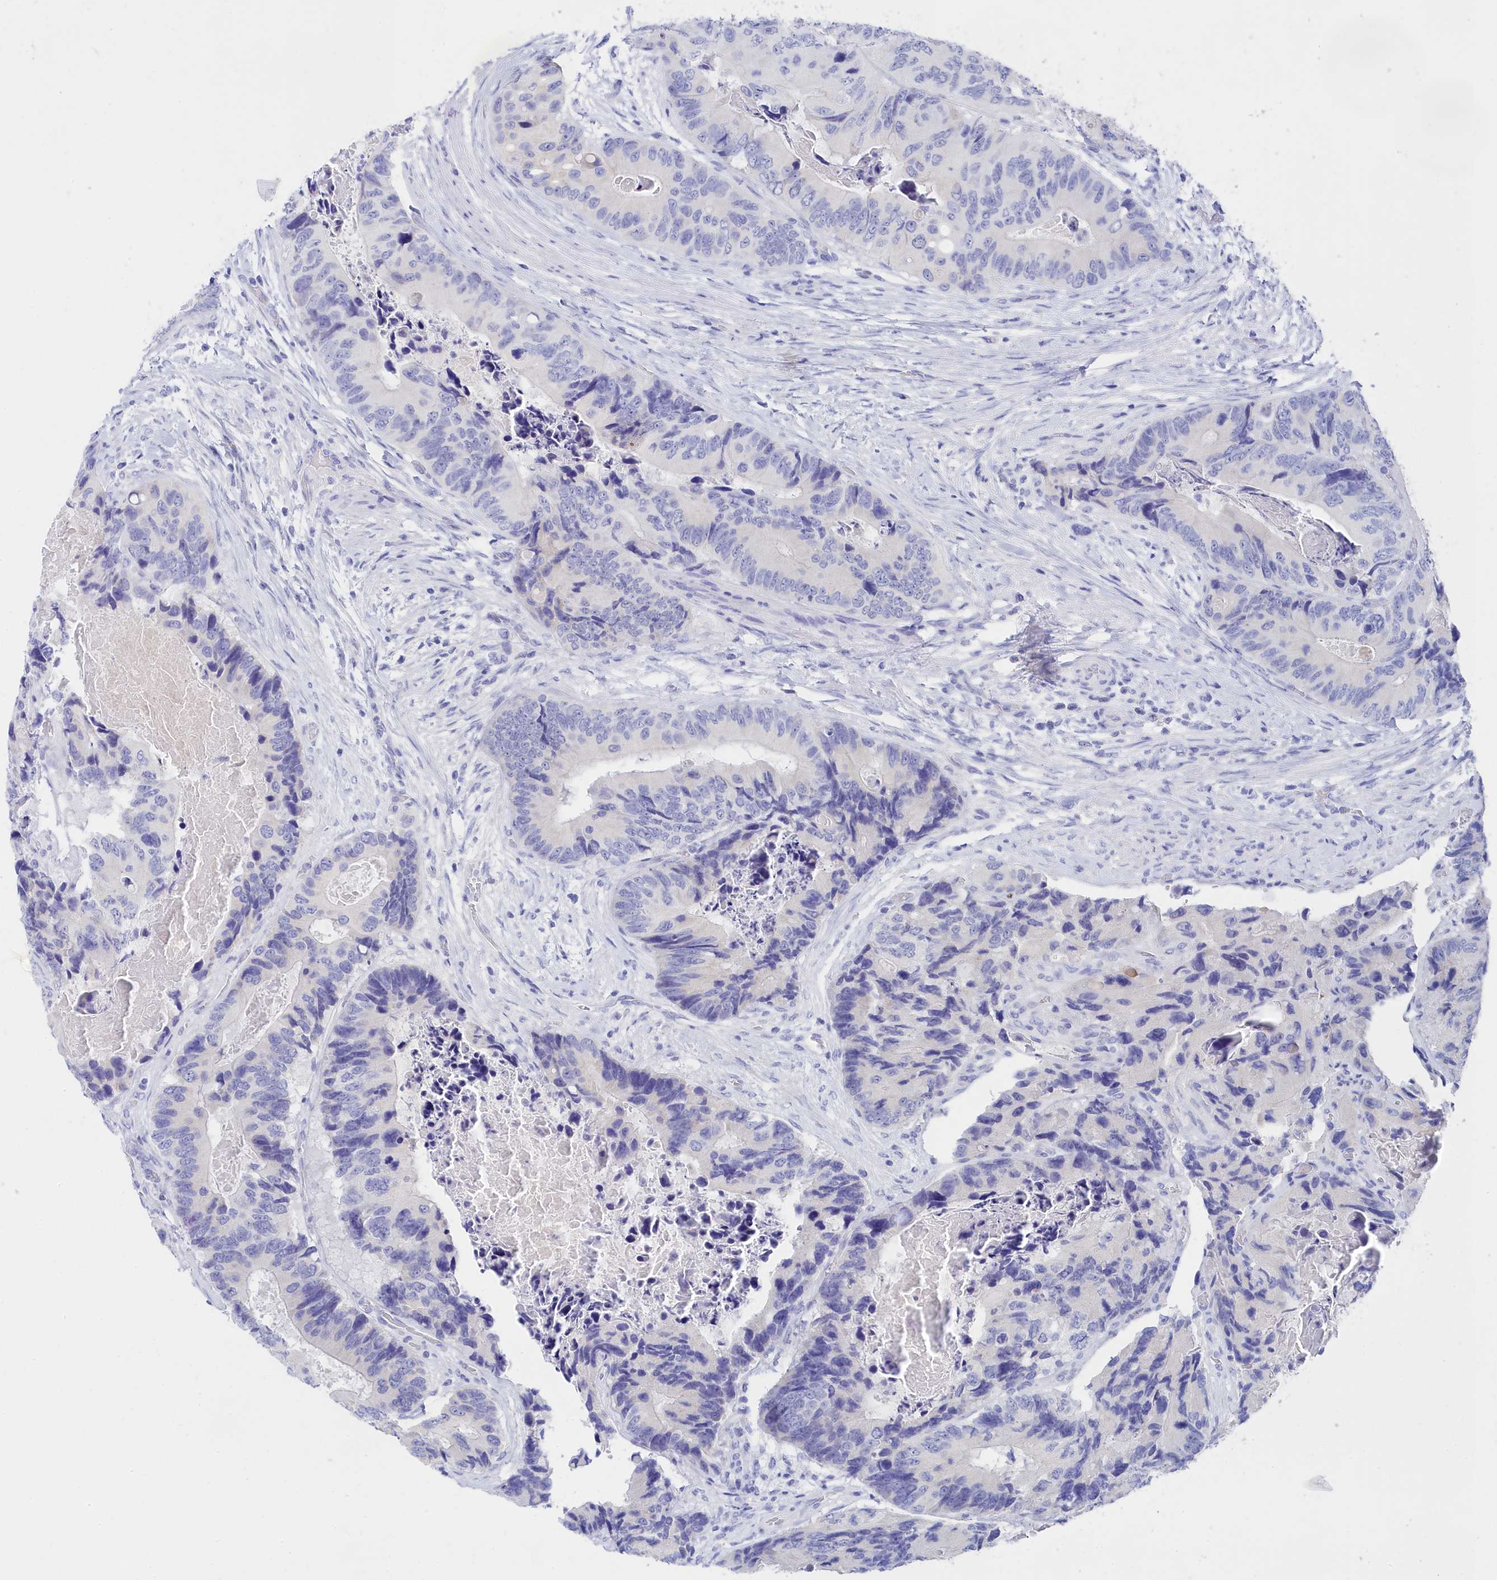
{"staining": {"intensity": "negative", "quantity": "none", "location": "none"}, "tissue": "colorectal cancer", "cell_type": "Tumor cells", "image_type": "cancer", "snomed": [{"axis": "morphology", "description": "Adenocarcinoma, NOS"}, {"axis": "topography", "description": "Colon"}], "caption": "This is an immunohistochemistry (IHC) histopathology image of colorectal cancer. There is no positivity in tumor cells.", "gene": "TRIM10", "patient": {"sex": "male", "age": 84}}